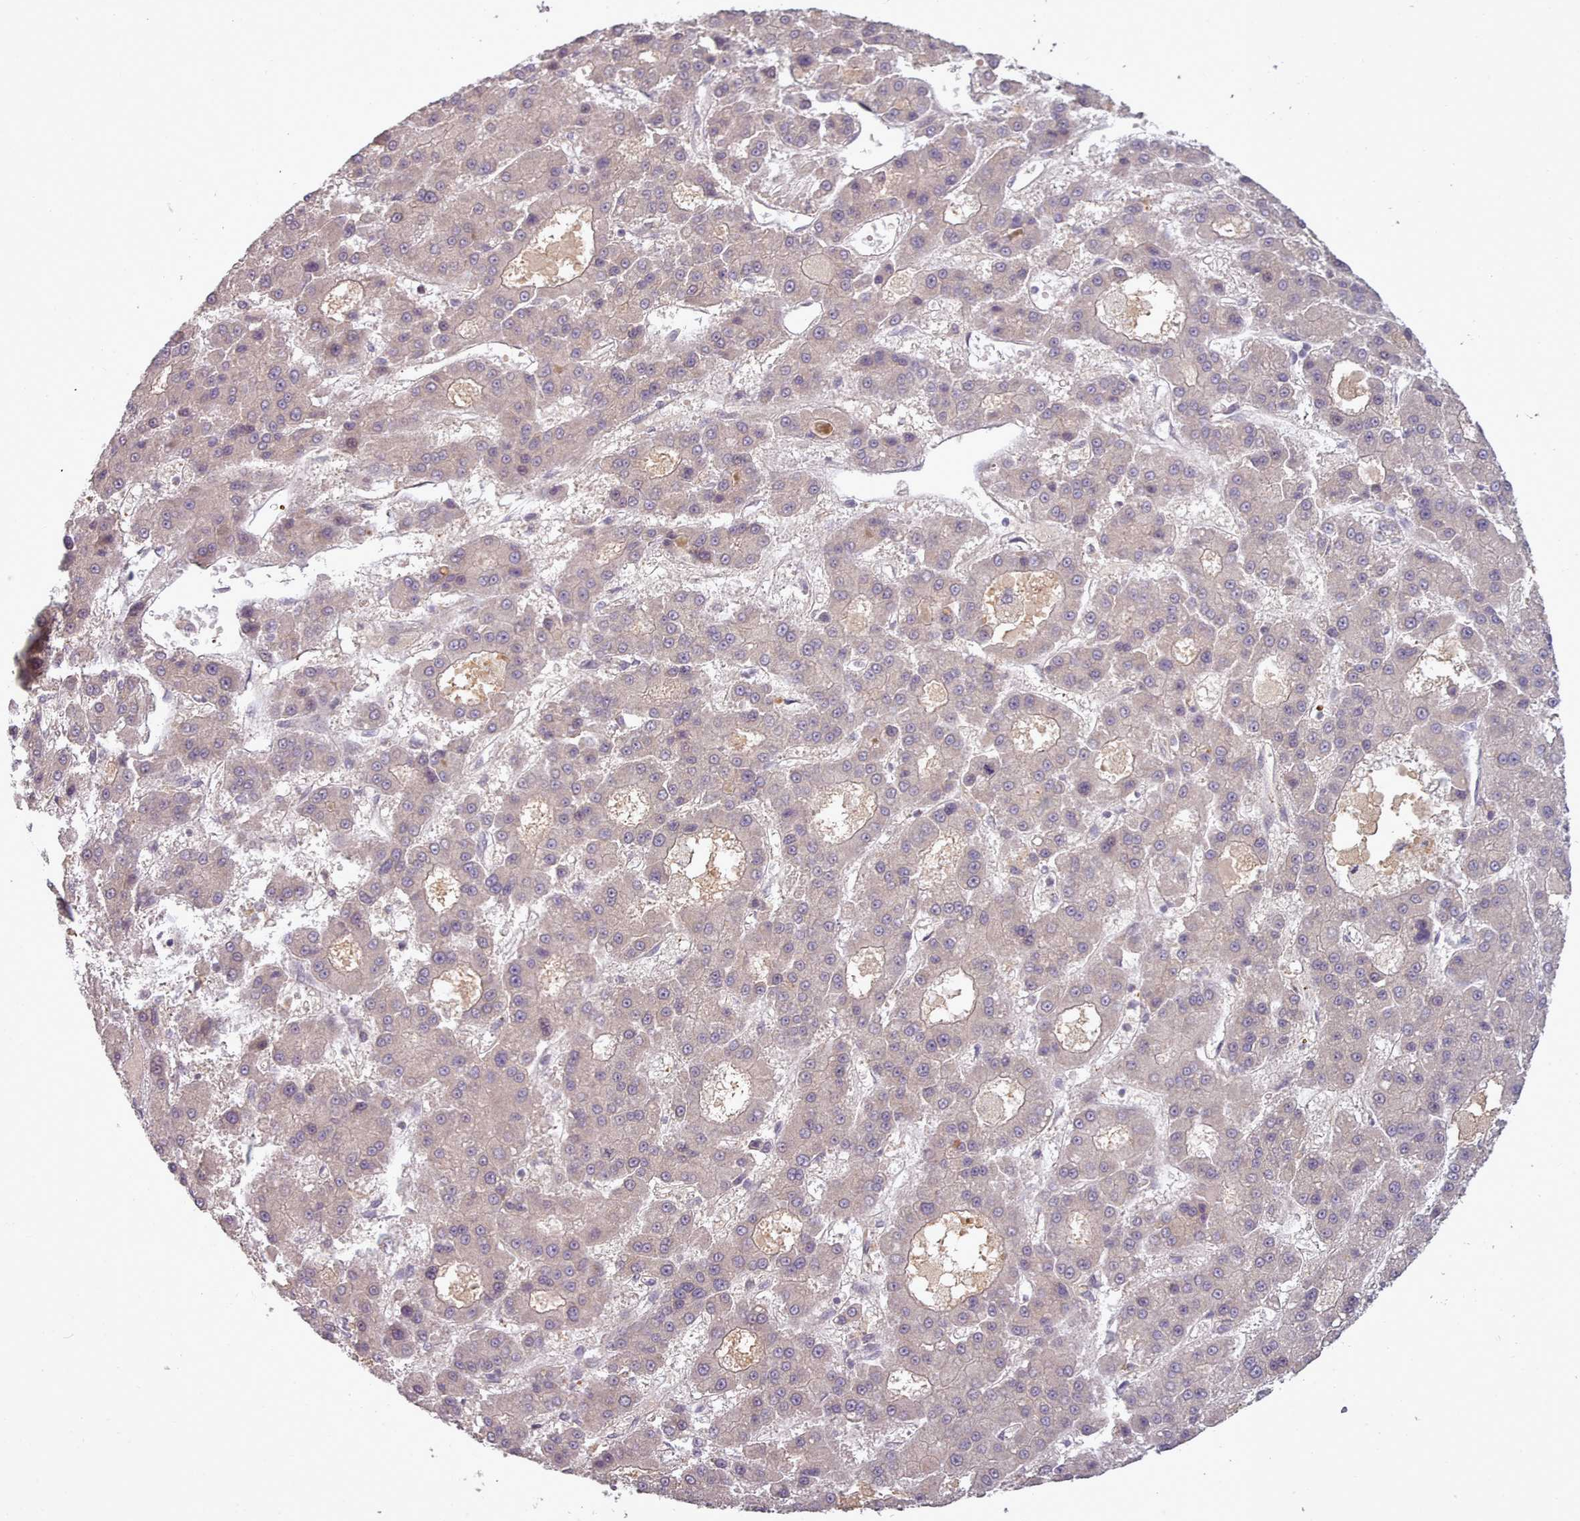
{"staining": {"intensity": "negative", "quantity": "none", "location": "none"}, "tissue": "liver cancer", "cell_type": "Tumor cells", "image_type": "cancer", "snomed": [{"axis": "morphology", "description": "Carcinoma, Hepatocellular, NOS"}, {"axis": "topography", "description": "Liver"}], "caption": "Immunohistochemistry histopathology image of neoplastic tissue: hepatocellular carcinoma (liver) stained with DAB shows no significant protein positivity in tumor cells. Brightfield microscopy of IHC stained with DAB (brown) and hematoxylin (blue), captured at high magnification.", "gene": "LEFTY2", "patient": {"sex": "male", "age": 70}}